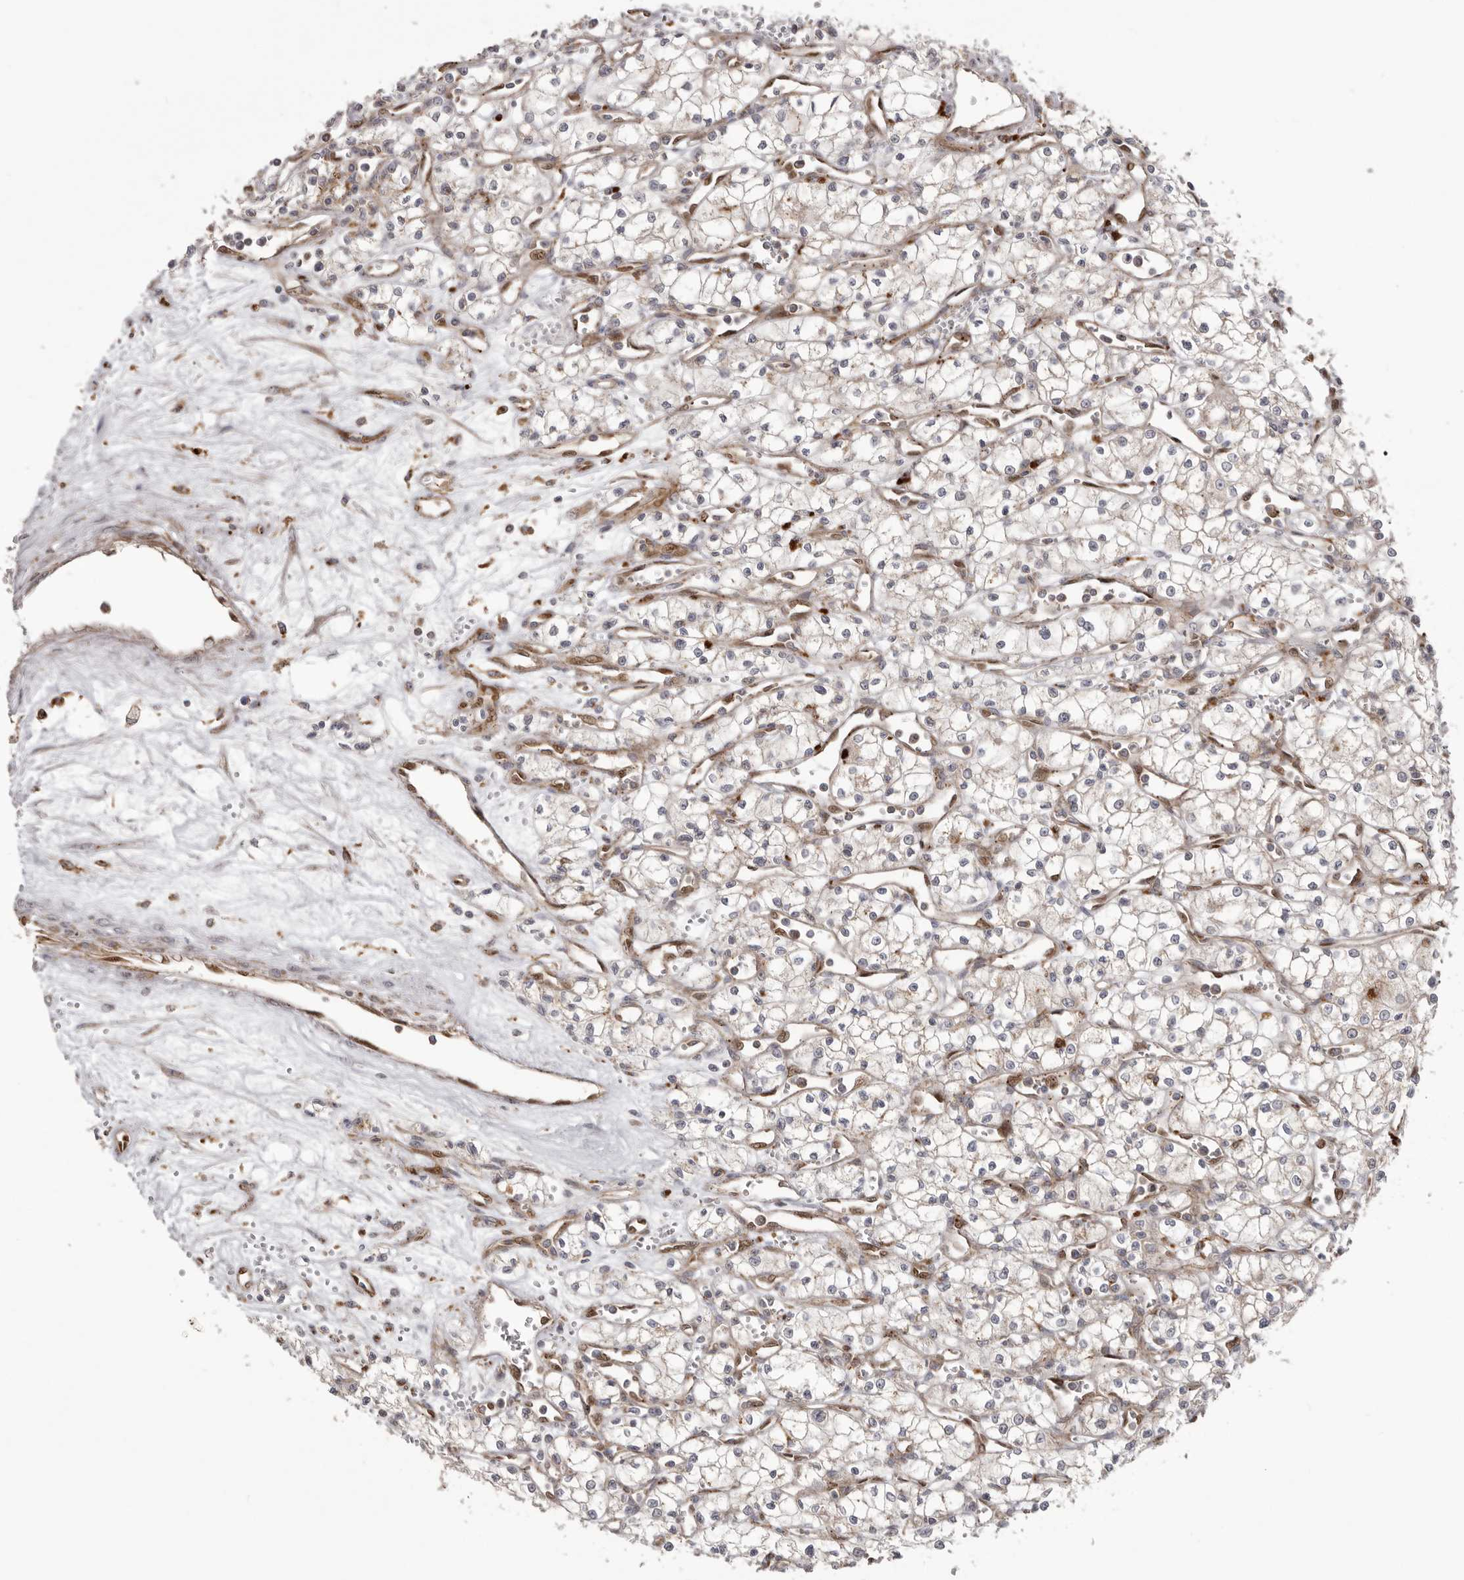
{"staining": {"intensity": "weak", "quantity": "<25%", "location": "cytoplasmic/membranous"}, "tissue": "renal cancer", "cell_type": "Tumor cells", "image_type": "cancer", "snomed": [{"axis": "morphology", "description": "Adenocarcinoma, NOS"}, {"axis": "topography", "description": "Kidney"}], "caption": "IHC histopathology image of neoplastic tissue: renal cancer (adenocarcinoma) stained with DAB reveals no significant protein expression in tumor cells. (DAB immunohistochemistry visualized using brightfield microscopy, high magnification).", "gene": "NUP43", "patient": {"sex": "male", "age": 59}}